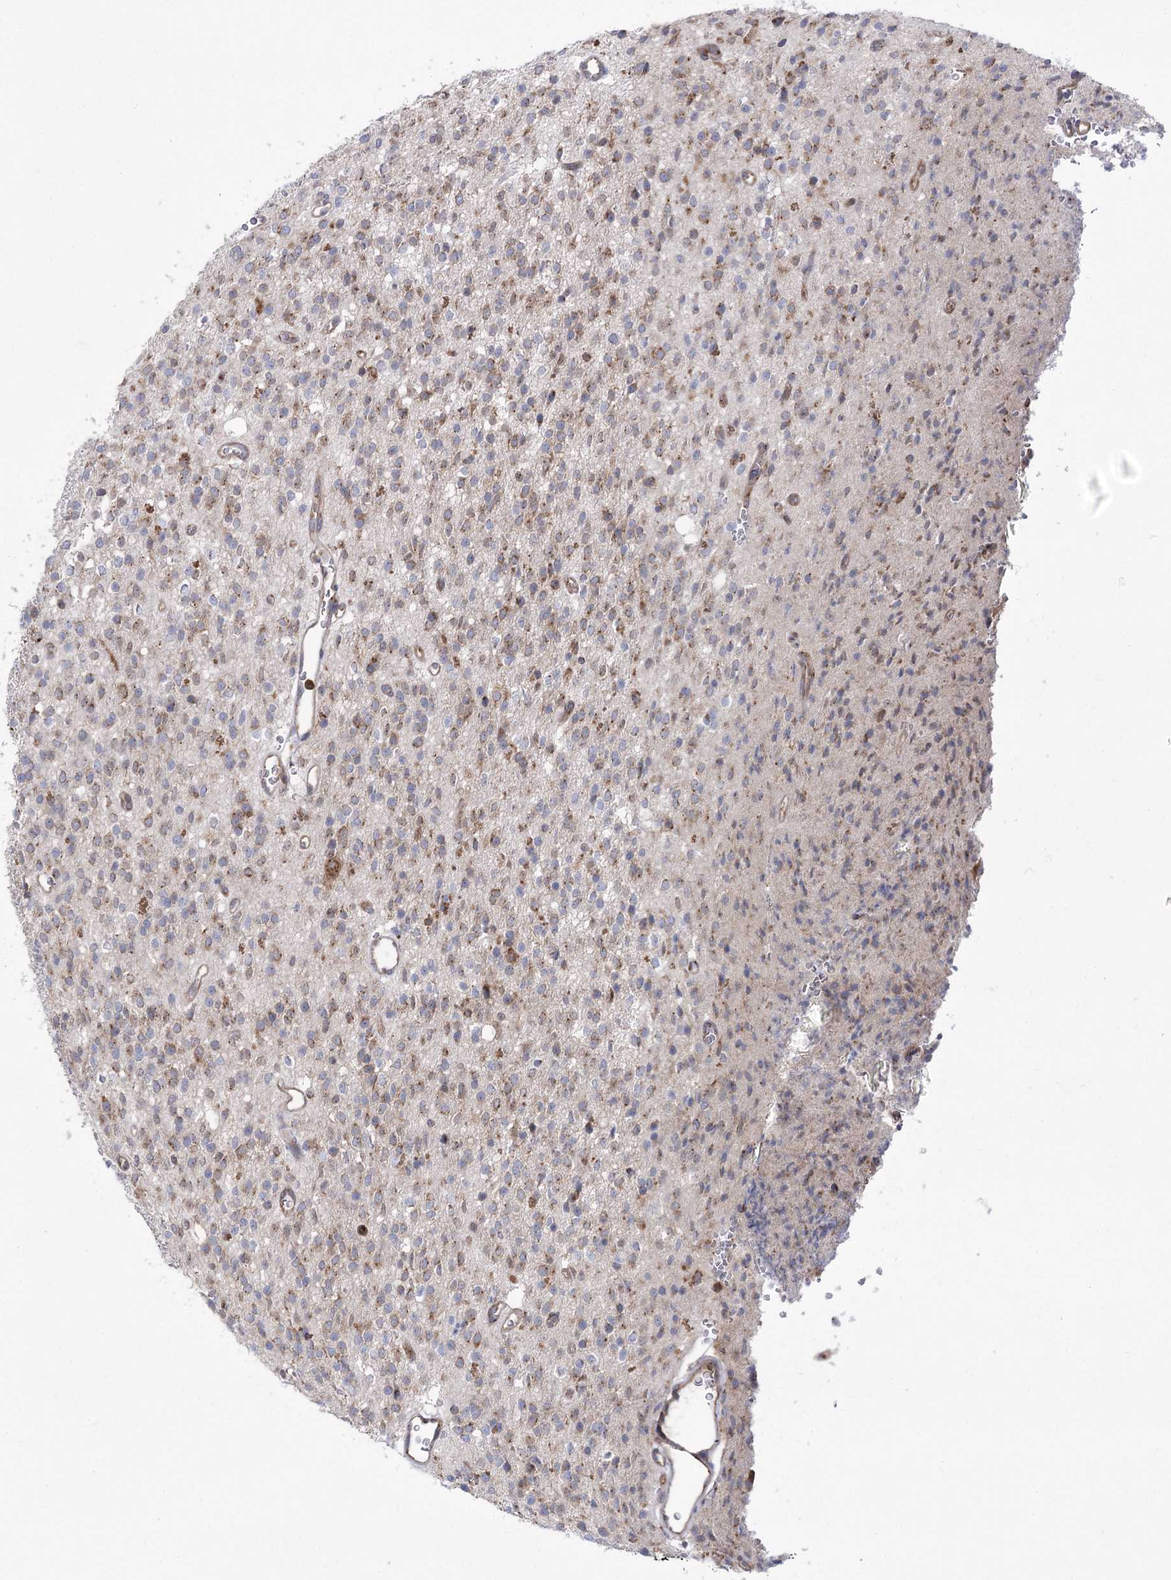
{"staining": {"intensity": "weak", "quantity": "25%-75%", "location": "cytoplasmic/membranous"}, "tissue": "glioma", "cell_type": "Tumor cells", "image_type": "cancer", "snomed": [{"axis": "morphology", "description": "Glioma, malignant, High grade"}, {"axis": "topography", "description": "Brain"}], "caption": "Immunohistochemical staining of glioma shows low levels of weak cytoplasmic/membranous expression in approximately 25%-75% of tumor cells.", "gene": "ZNF622", "patient": {"sex": "male", "age": 34}}